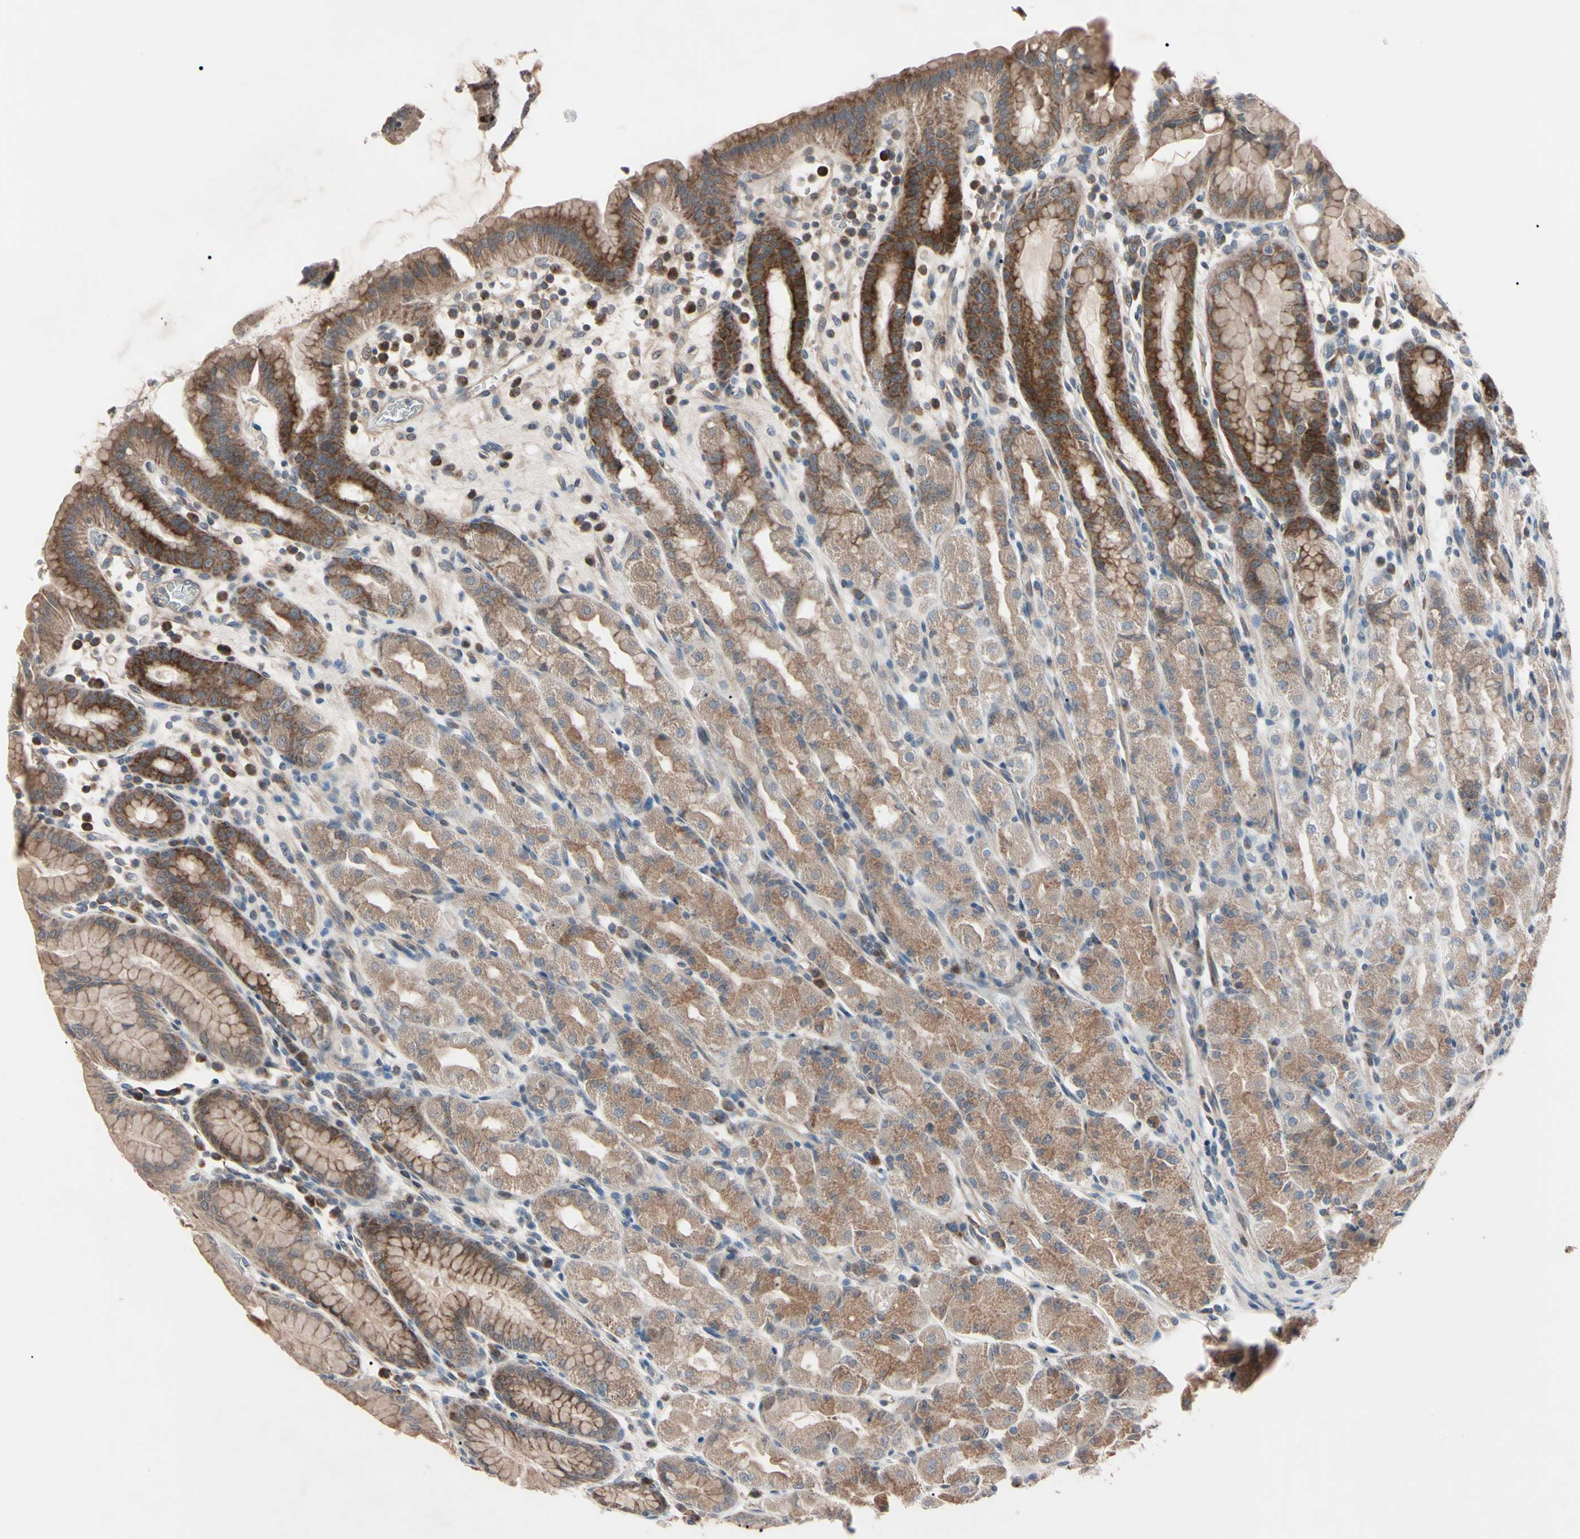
{"staining": {"intensity": "moderate", "quantity": ">75%", "location": "cytoplasmic/membranous"}, "tissue": "stomach", "cell_type": "Glandular cells", "image_type": "normal", "snomed": [{"axis": "morphology", "description": "Normal tissue, NOS"}, {"axis": "topography", "description": "Stomach, upper"}], "caption": "The photomicrograph reveals immunohistochemical staining of benign stomach. There is moderate cytoplasmic/membranous positivity is identified in approximately >75% of glandular cells.", "gene": "TNFRSF1A", "patient": {"sex": "male", "age": 68}}